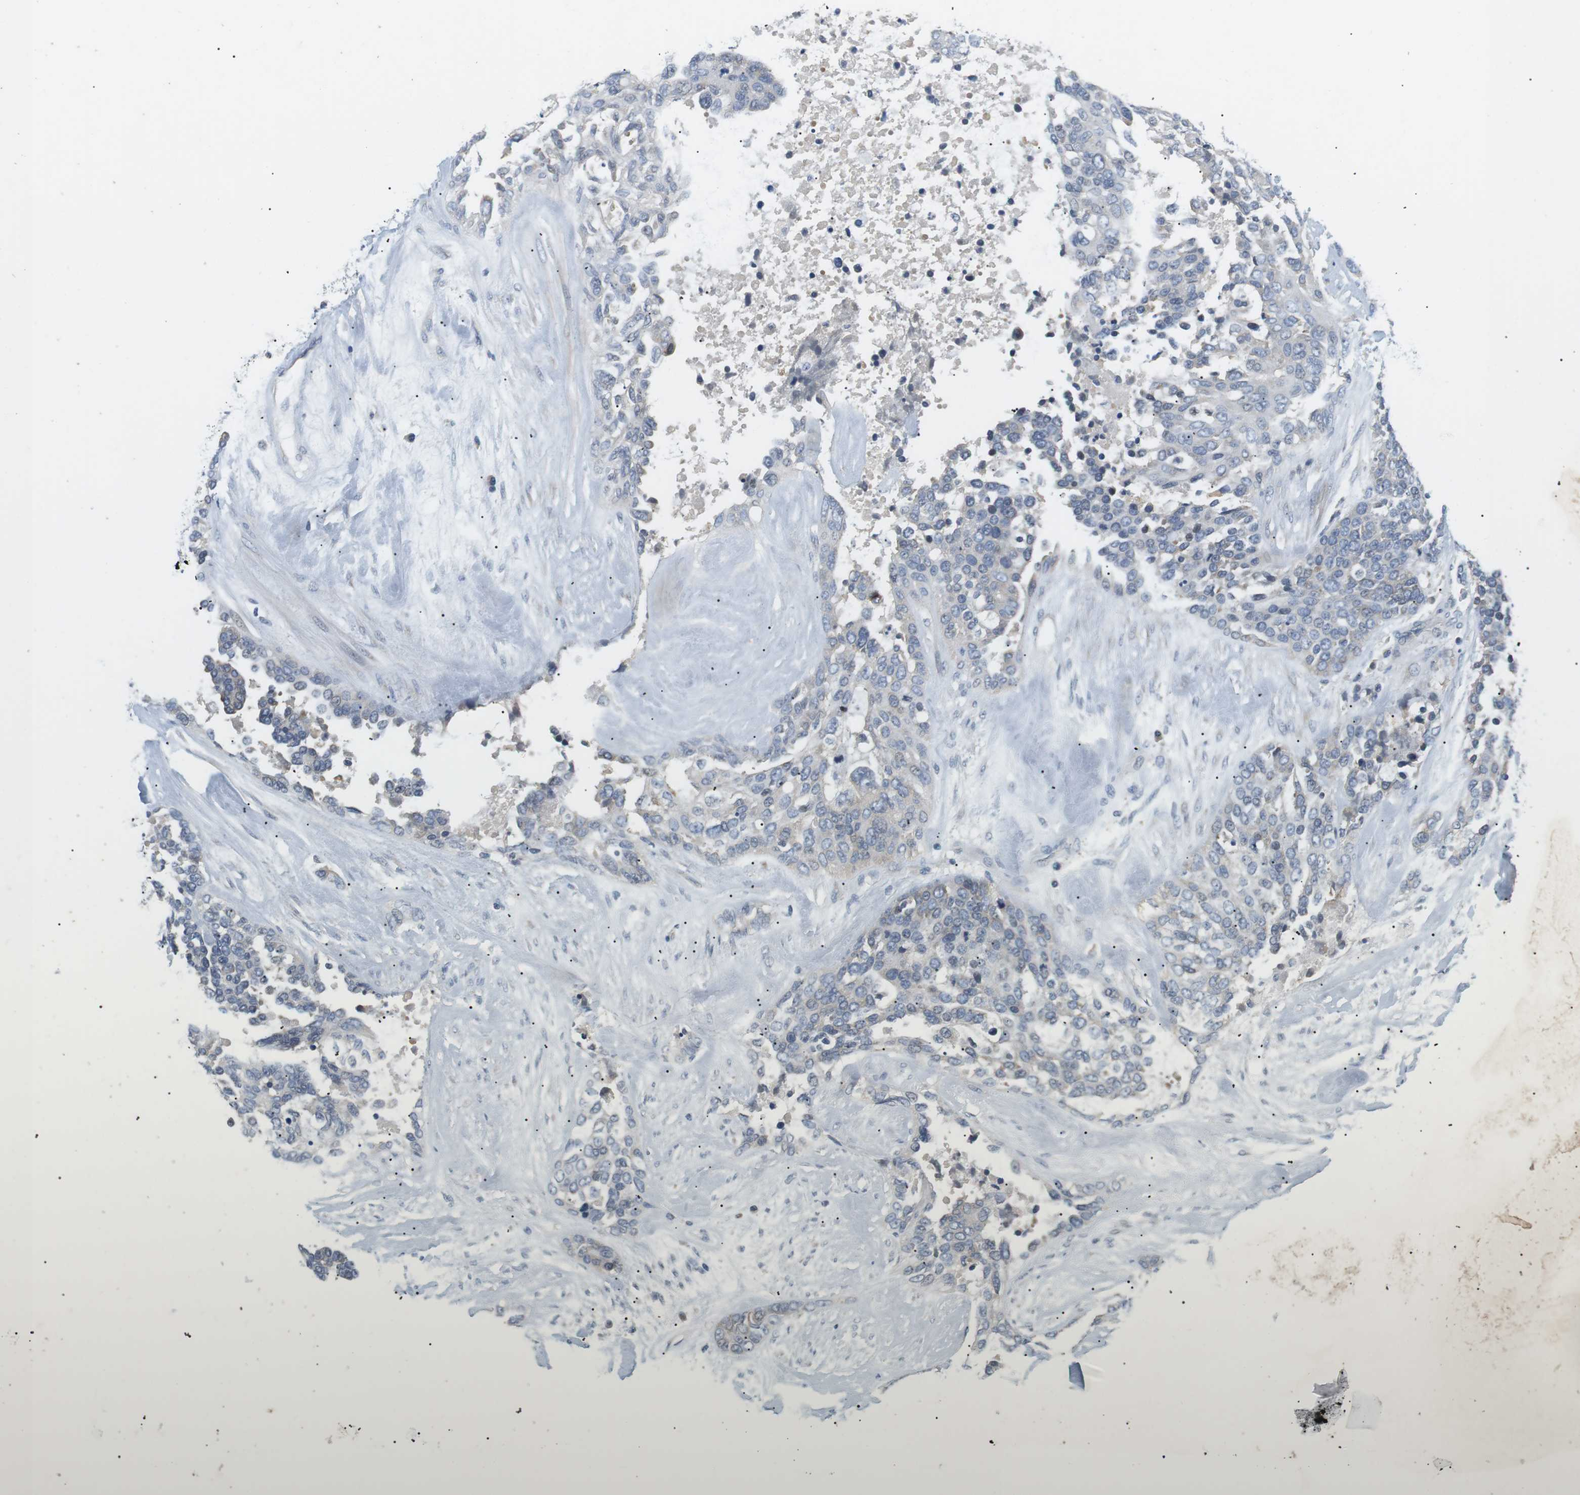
{"staining": {"intensity": "negative", "quantity": "none", "location": "none"}, "tissue": "ovarian cancer", "cell_type": "Tumor cells", "image_type": "cancer", "snomed": [{"axis": "morphology", "description": "Cystadenocarcinoma, serous, NOS"}, {"axis": "topography", "description": "Ovary"}], "caption": "An image of human ovarian cancer is negative for staining in tumor cells. (DAB (3,3'-diaminobenzidine) IHC visualized using brightfield microscopy, high magnification).", "gene": "EVA1C", "patient": {"sex": "female", "age": 44}}